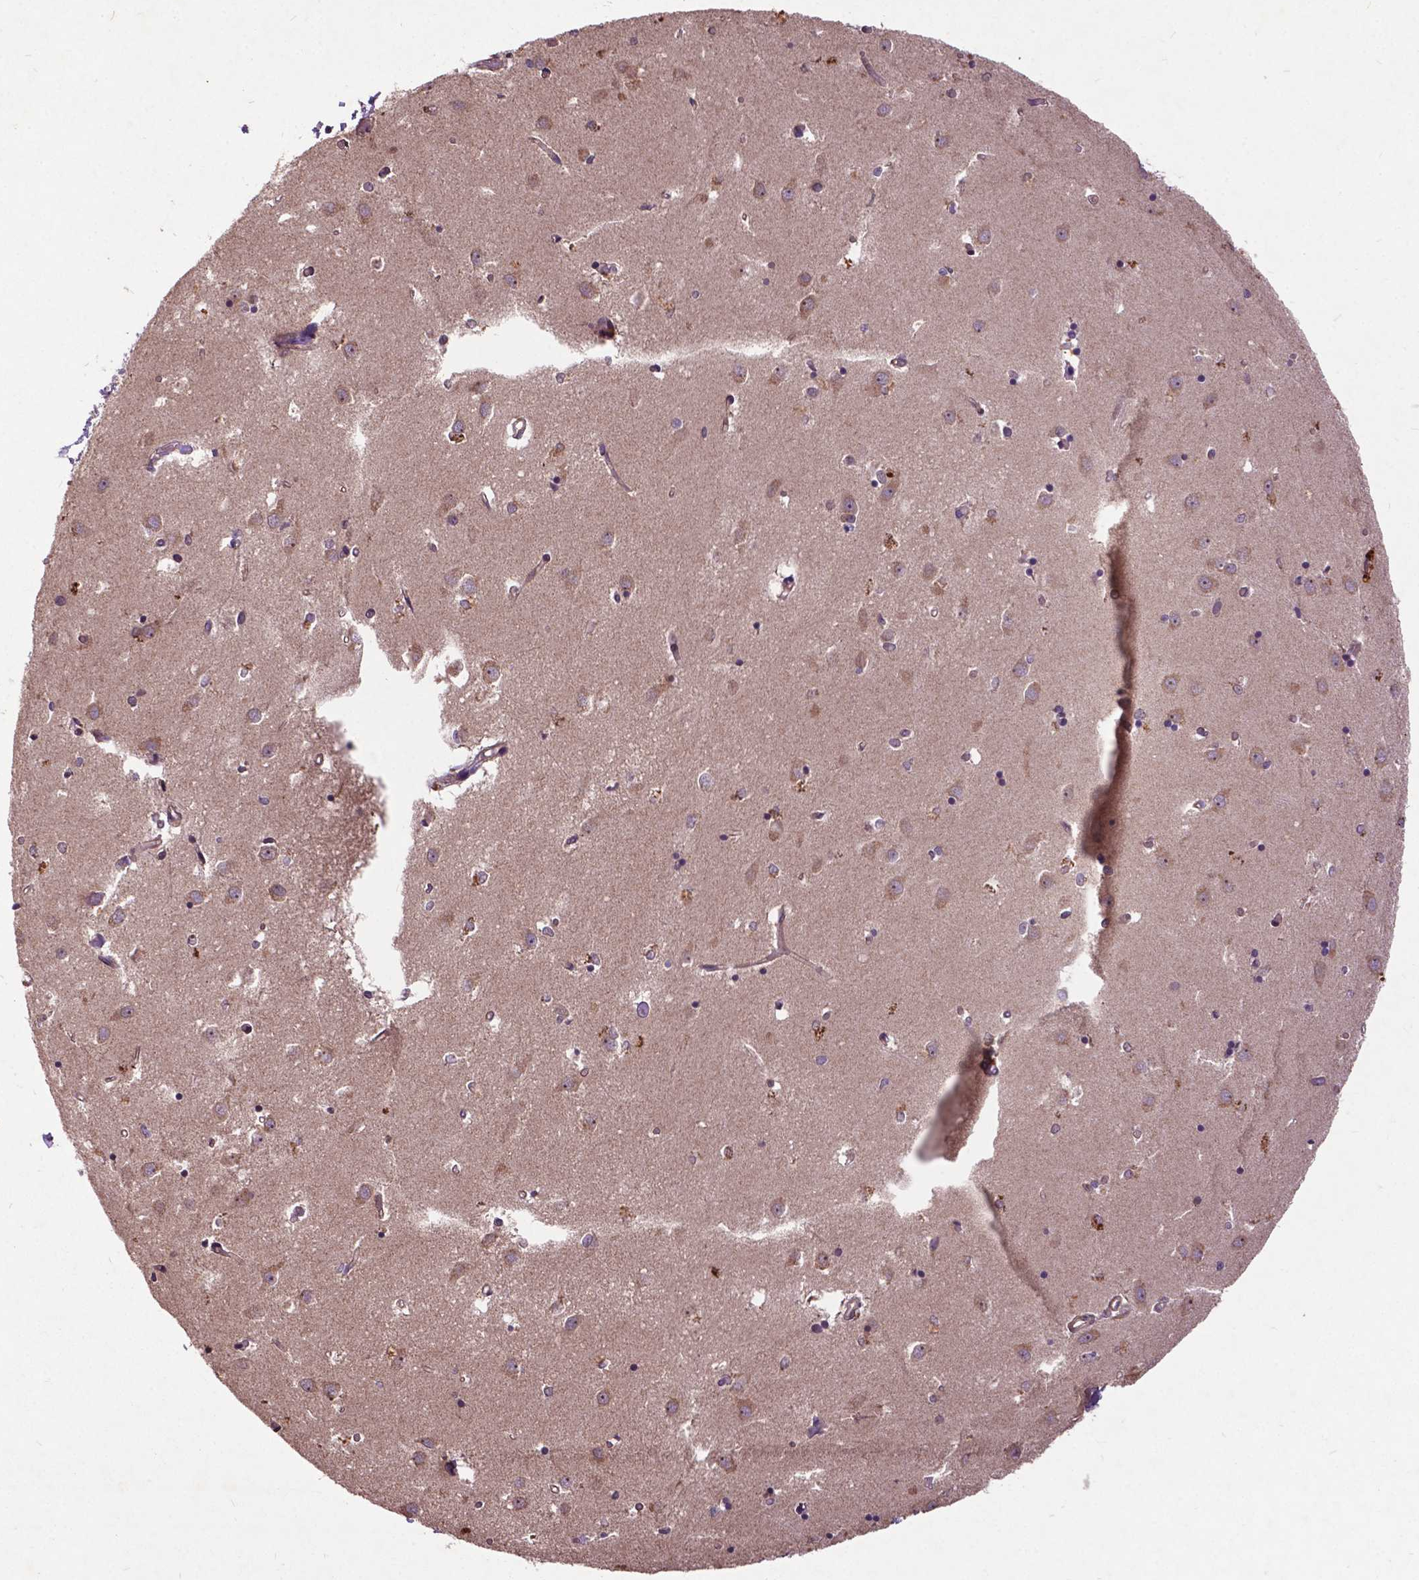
{"staining": {"intensity": "negative", "quantity": "none", "location": "none"}, "tissue": "caudate", "cell_type": "Glial cells", "image_type": "normal", "snomed": [{"axis": "morphology", "description": "Normal tissue, NOS"}, {"axis": "topography", "description": "Lateral ventricle wall"}], "caption": "Immunohistochemistry image of unremarkable caudate: caudate stained with DAB (3,3'-diaminobenzidine) displays no significant protein staining in glial cells.", "gene": "AP1S3", "patient": {"sex": "male", "age": 54}}